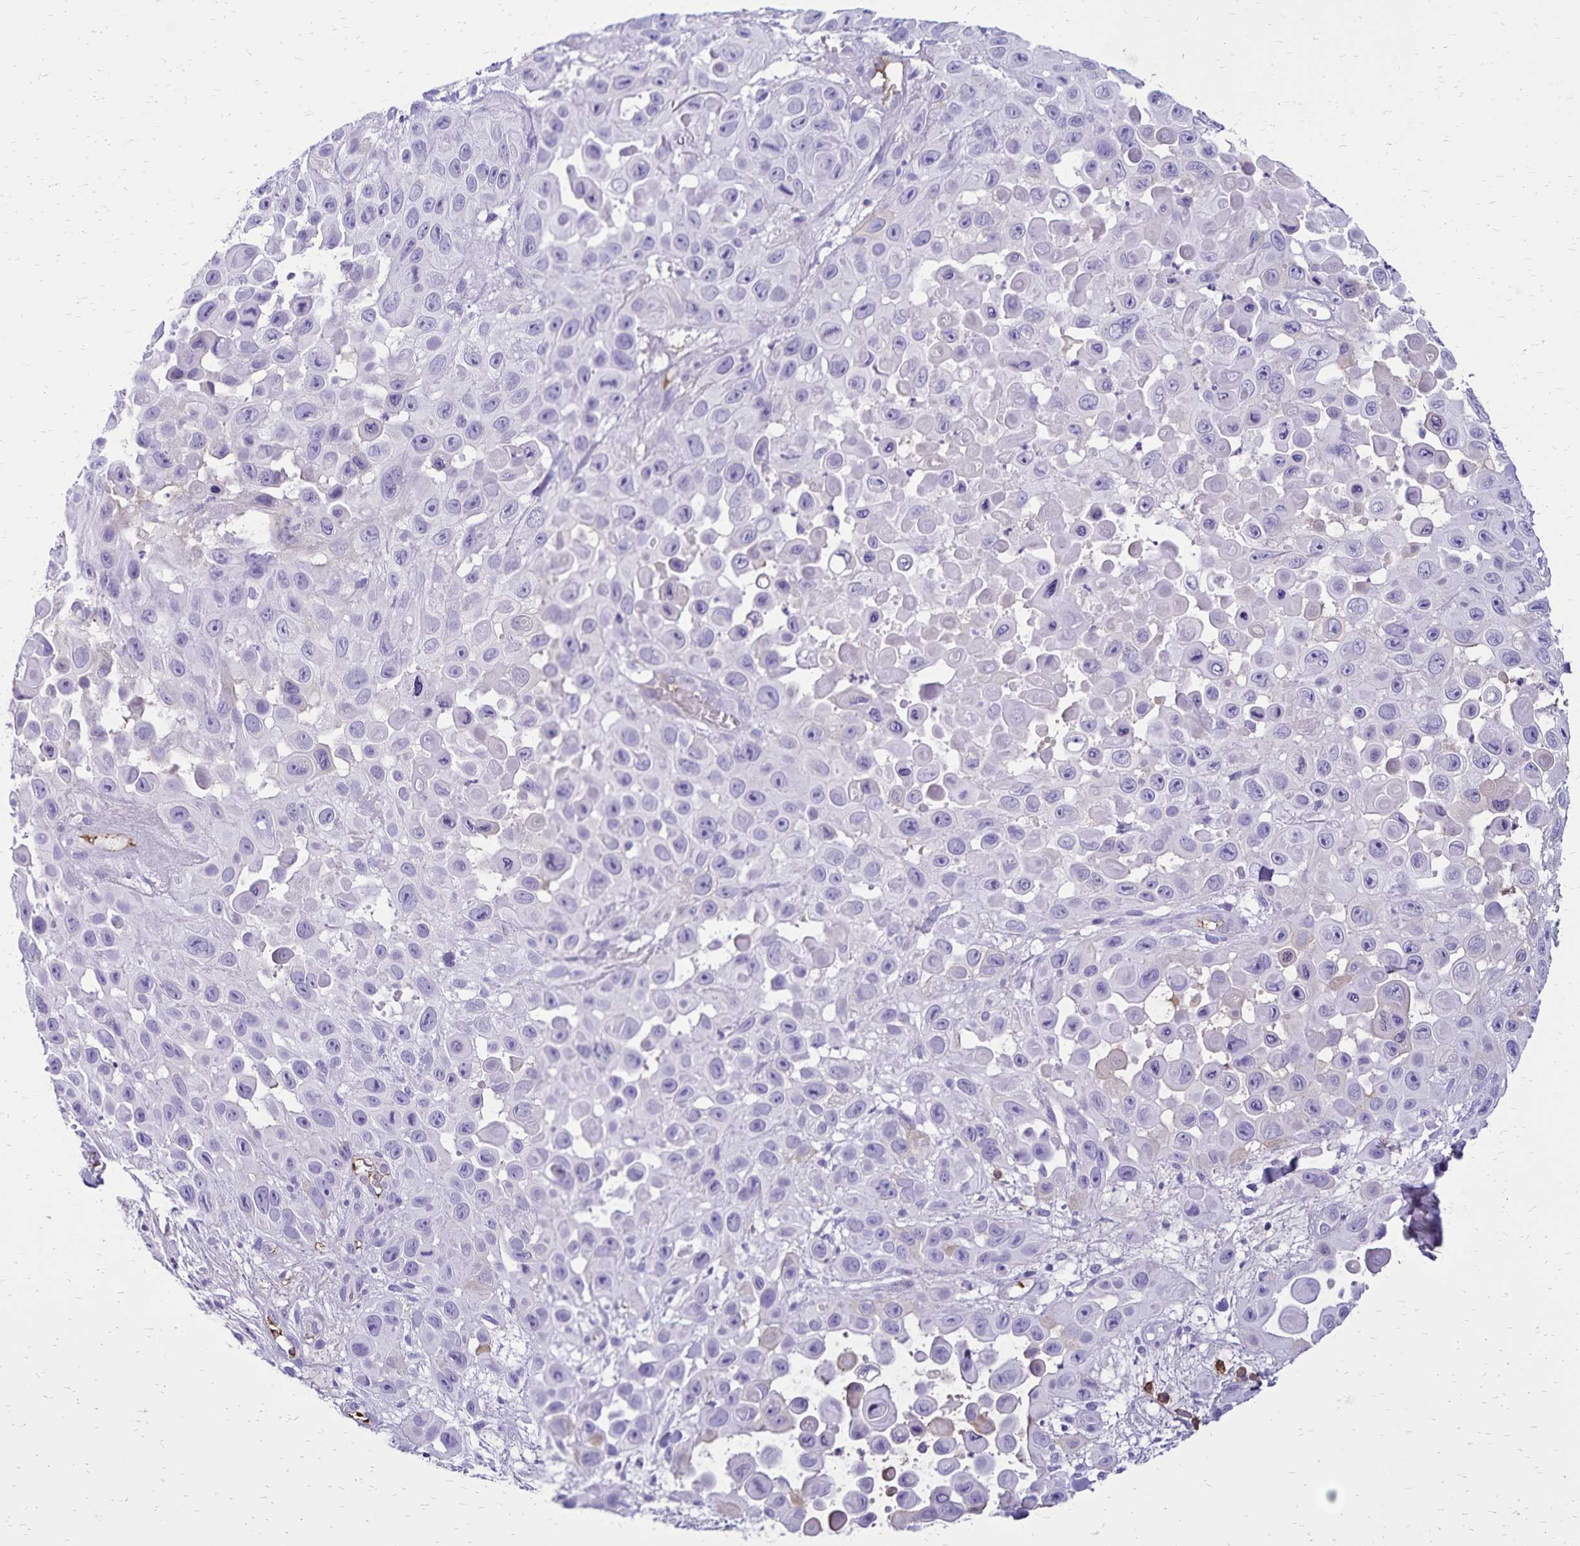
{"staining": {"intensity": "negative", "quantity": "none", "location": "none"}, "tissue": "skin cancer", "cell_type": "Tumor cells", "image_type": "cancer", "snomed": [{"axis": "morphology", "description": "Squamous cell carcinoma, NOS"}, {"axis": "topography", "description": "Skin"}], "caption": "Immunohistochemistry photomicrograph of squamous cell carcinoma (skin) stained for a protein (brown), which demonstrates no positivity in tumor cells.", "gene": "CD27", "patient": {"sex": "male", "age": 81}}